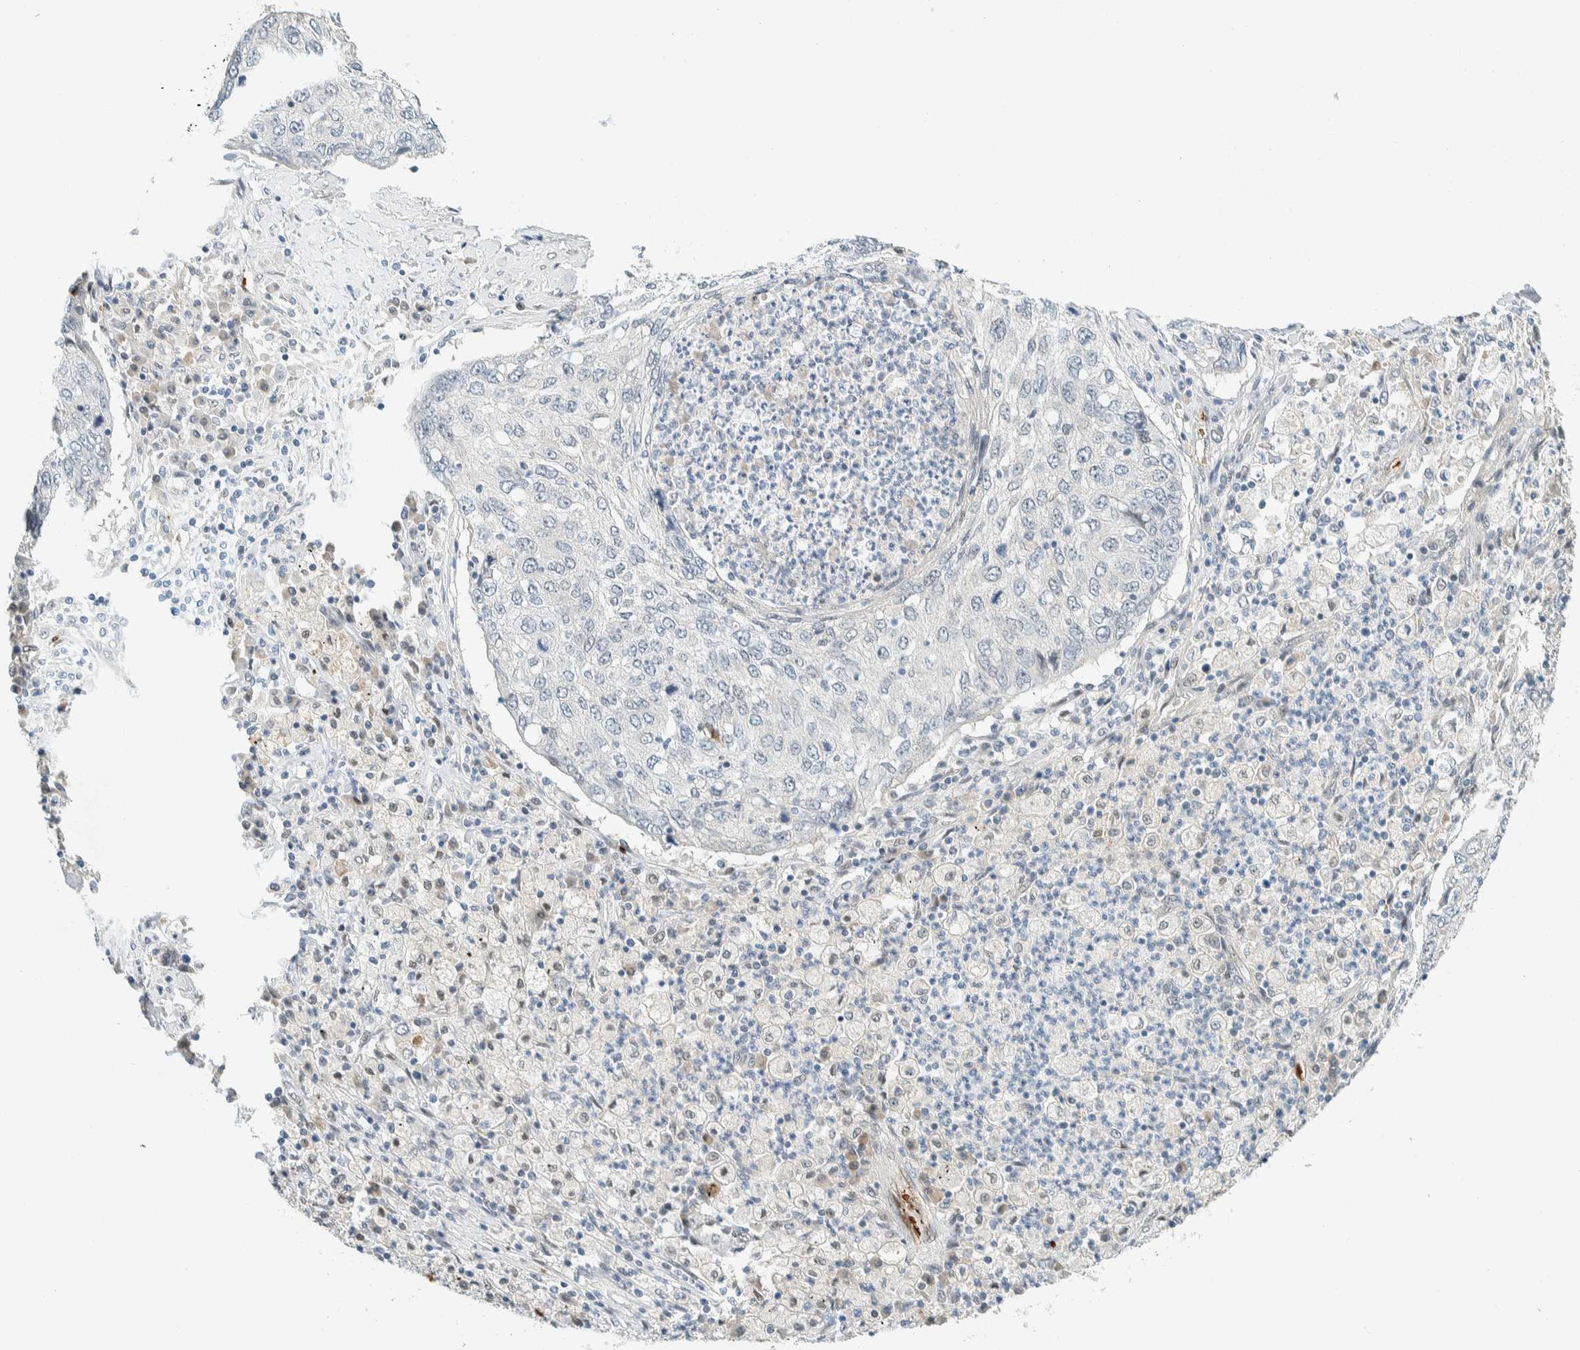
{"staining": {"intensity": "negative", "quantity": "none", "location": "none"}, "tissue": "lung cancer", "cell_type": "Tumor cells", "image_type": "cancer", "snomed": [{"axis": "morphology", "description": "Squamous cell carcinoma, NOS"}, {"axis": "topography", "description": "Lung"}], "caption": "A high-resolution image shows immunohistochemistry staining of squamous cell carcinoma (lung), which exhibits no significant positivity in tumor cells.", "gene": "TSTD2", "patient": {"sex": "female", "age": 63}}